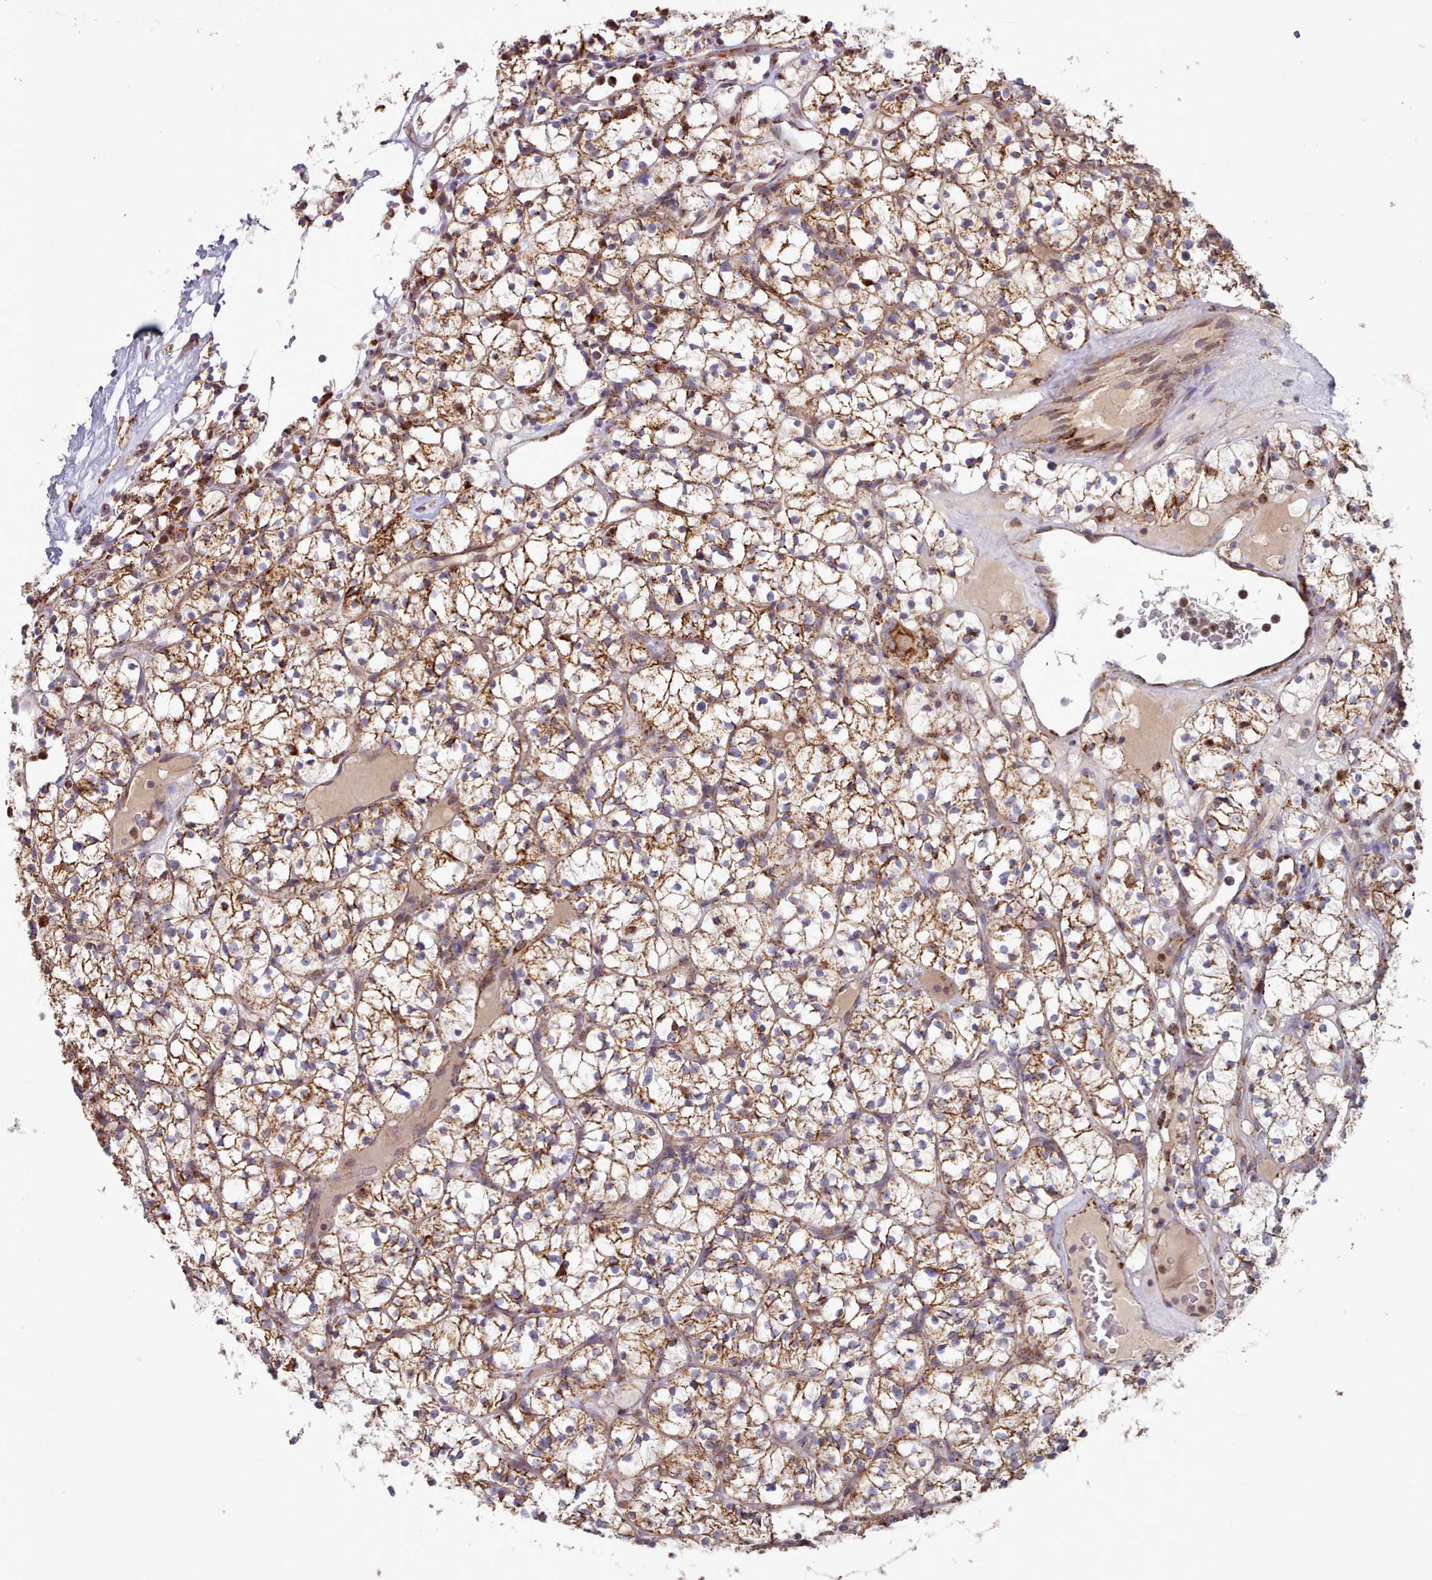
{"staining": {"intensity": "moderate", "quantity": ">75%", "location": "cytoplasmic/membranous"}, "tissue": "renal cancer", "cell_type": "Tumor cells", "image_type": "cancer", "snomed": [{"axis": "morphology", "description": "Adenocarcinoma, NOS"}, {"axis": "topography", "description": "Kidney"}], "caption": "High-magnification brightfield microscopy of renal cancer (adenocarcinoma) stained with DAB (3,3'-diaminobenzidine) (brown) and counterstained with hematoxylin (blue). tumor cells exhibit moderate cytoplasmic/membranous expression is present in approximately>75% of cells. (brown staining indicates protein expression, while blue staining denotes nuclei).", "gene": "HSDL2", "patient": {"sex": "female", "age": 64}}